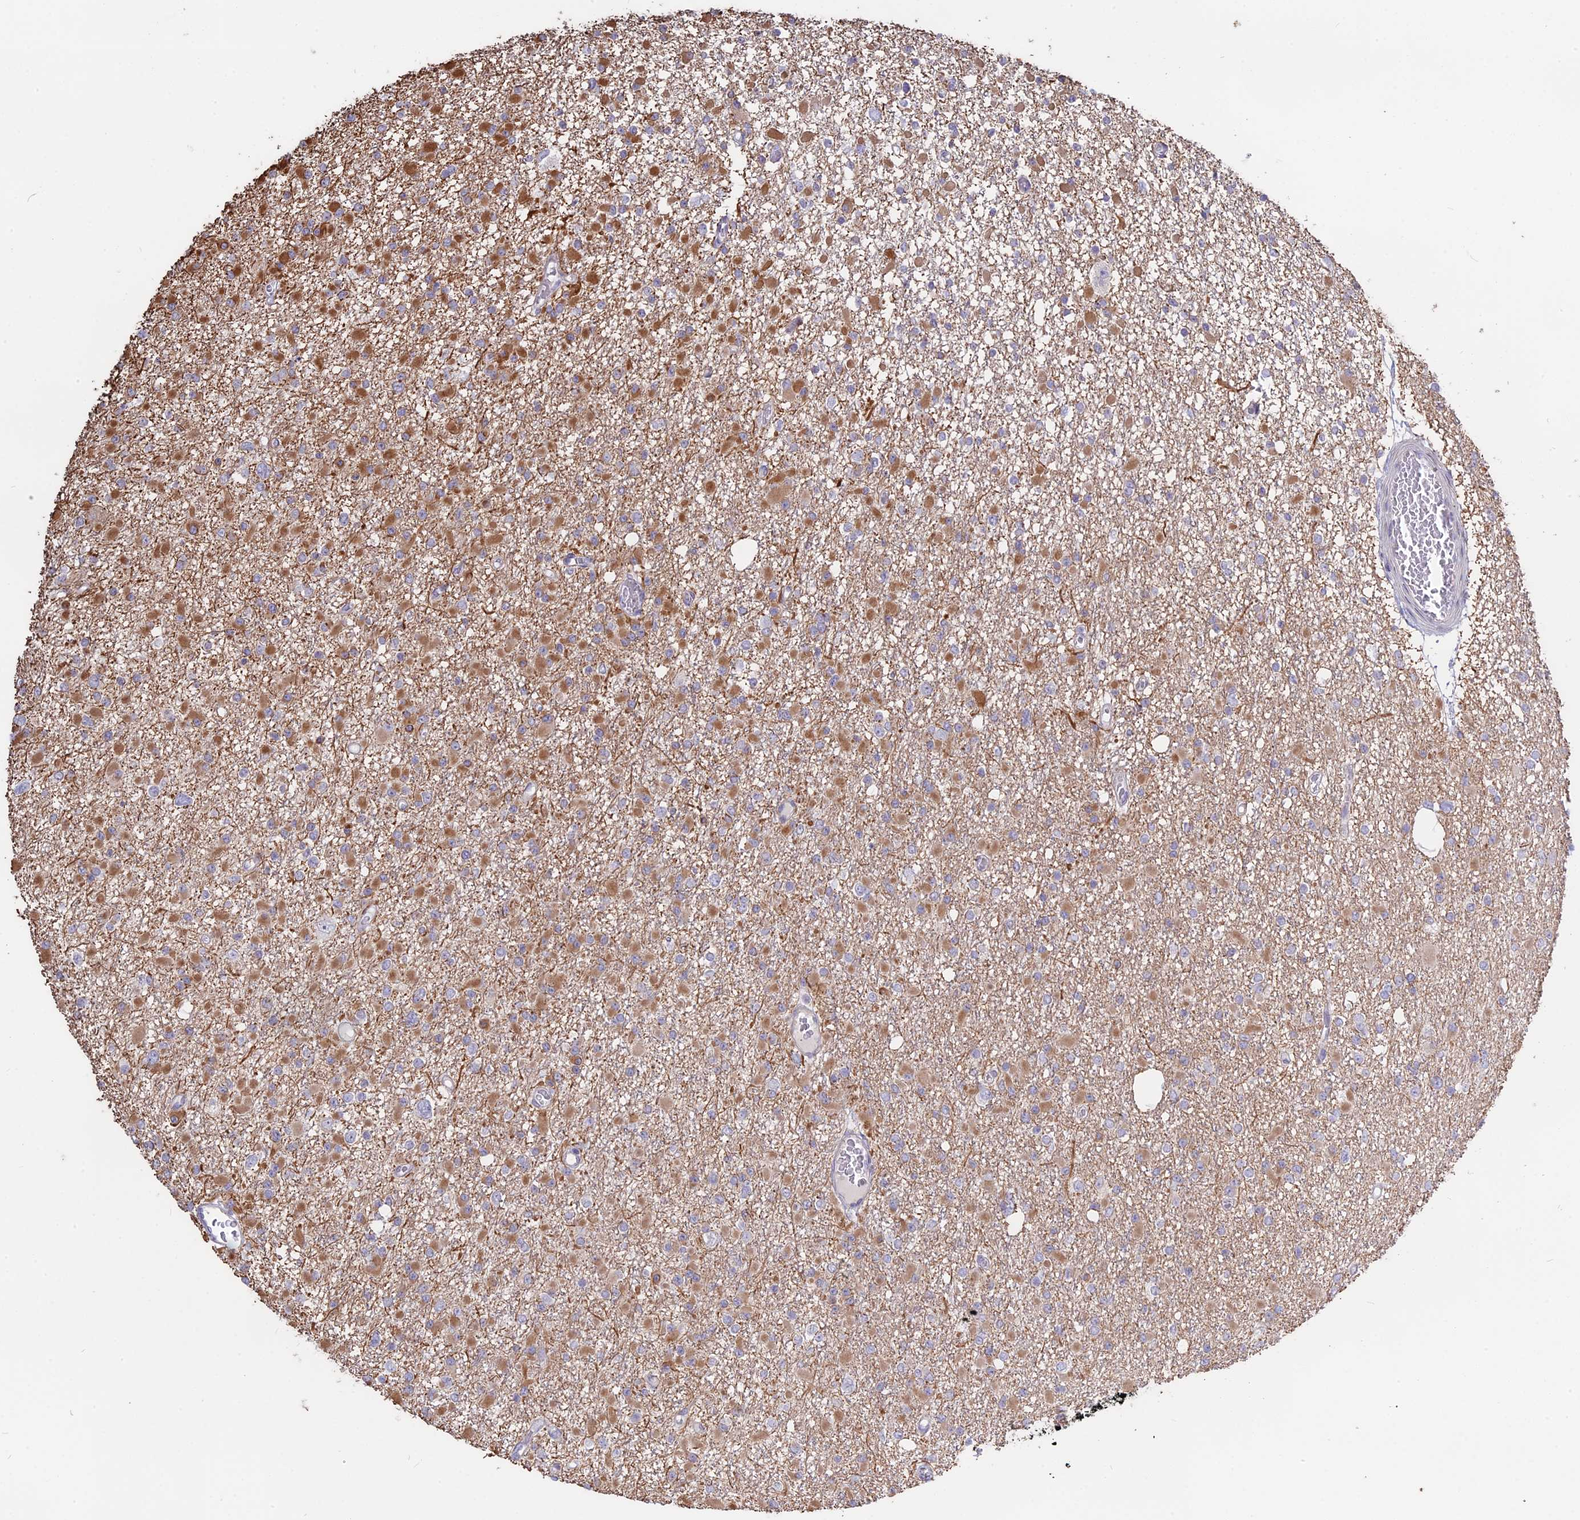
{"staining": {"intensity": "moderate", "quantity": "<25%", "location": "cytoplasmic/membranous"}, "tissue": "glioma", "cell_type": "Tumor cells", "image_type": "cancer", "snomed": [{"axis": "morphology", "description": "Glioma, malignant, Low grade"}, {"axis": "topography", "description": "Brain"}], "caption": "Tumor cells exhibit low levels of moderate cytoplasmic/membranous expression in about <25% of cells in low-grade glioma (malignant).", "gene": "MYO5B", "patient": {"sex": "female", "age": 22}}